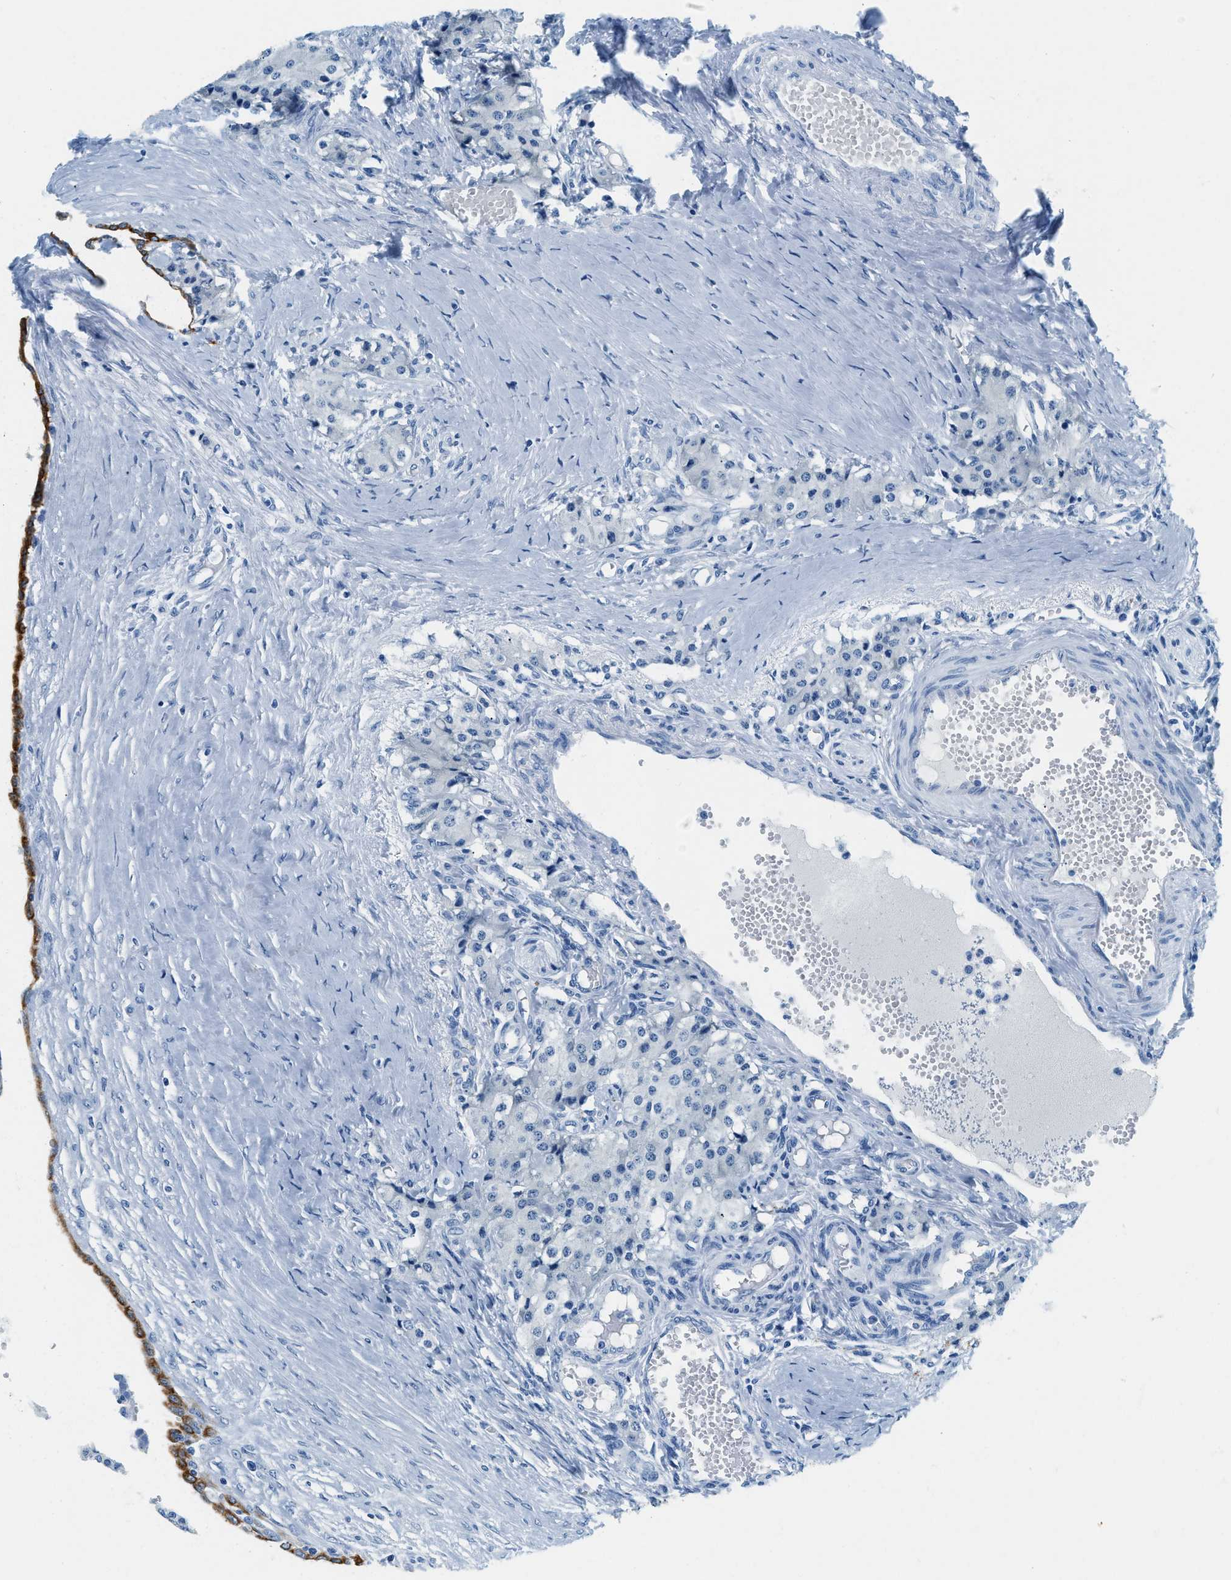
{"staining": {"intensity": "negative", "quantity": "none", "location": "none"}, "tissue": "carcinoid", "cell_type": "Tumor cells", "image_type": "cancer", "snomed": [{"axis": "morphology", "description": "Carcinoid, malignant, NOS"}, {"axis": "topography", "description": "Colon"}], "caption": "This is an immunohistochemistry (IHC) histopathology image of human malignant carcinoid. There is no expression in tumor cells.", "gene": "STXBP2", "patient": {"sex": "female", "age": 52}}